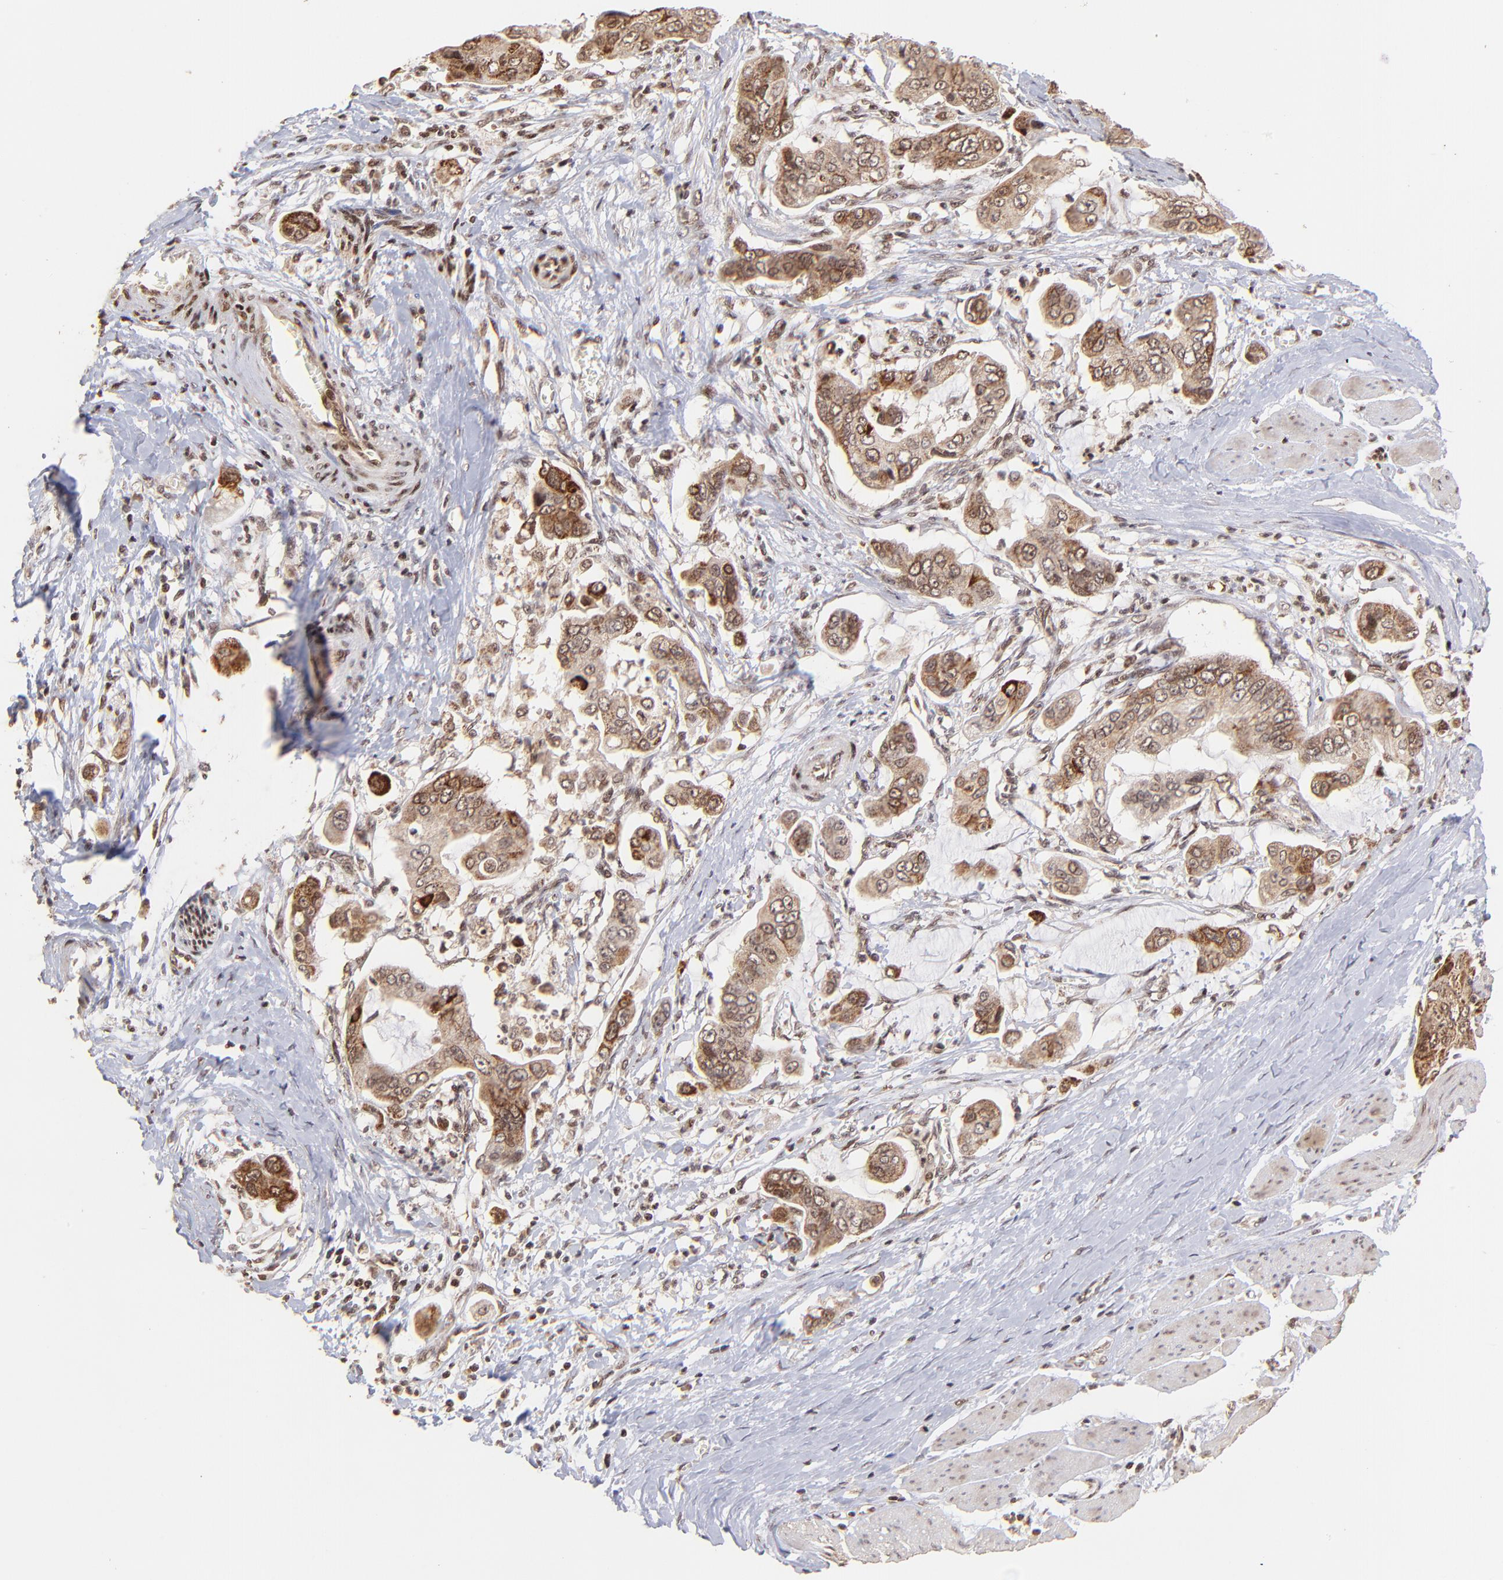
{"staining": {"intensity": "strong", "quantity": ">75%", "location": "cytoplasmic/membranous"}, "tissue": "stomach cancer", "cell_type": "Tumor cells", "image_type": "cancer", "snomed": [{"axis": "morphology", "description": "Adenocarcinoma, NOS"}, {"axis": "topography", "description": "Stomach, upper"}], "caption": "This photomicrograph demonstrates immunohistochemistry (IHC) staining of human stomach adenocarcinoma, with high strong cytoplasmic/membranous positivity in about >75% of tumor cells.", "gene": "MED15", "patient": {"sex": "male", "age": 80}}